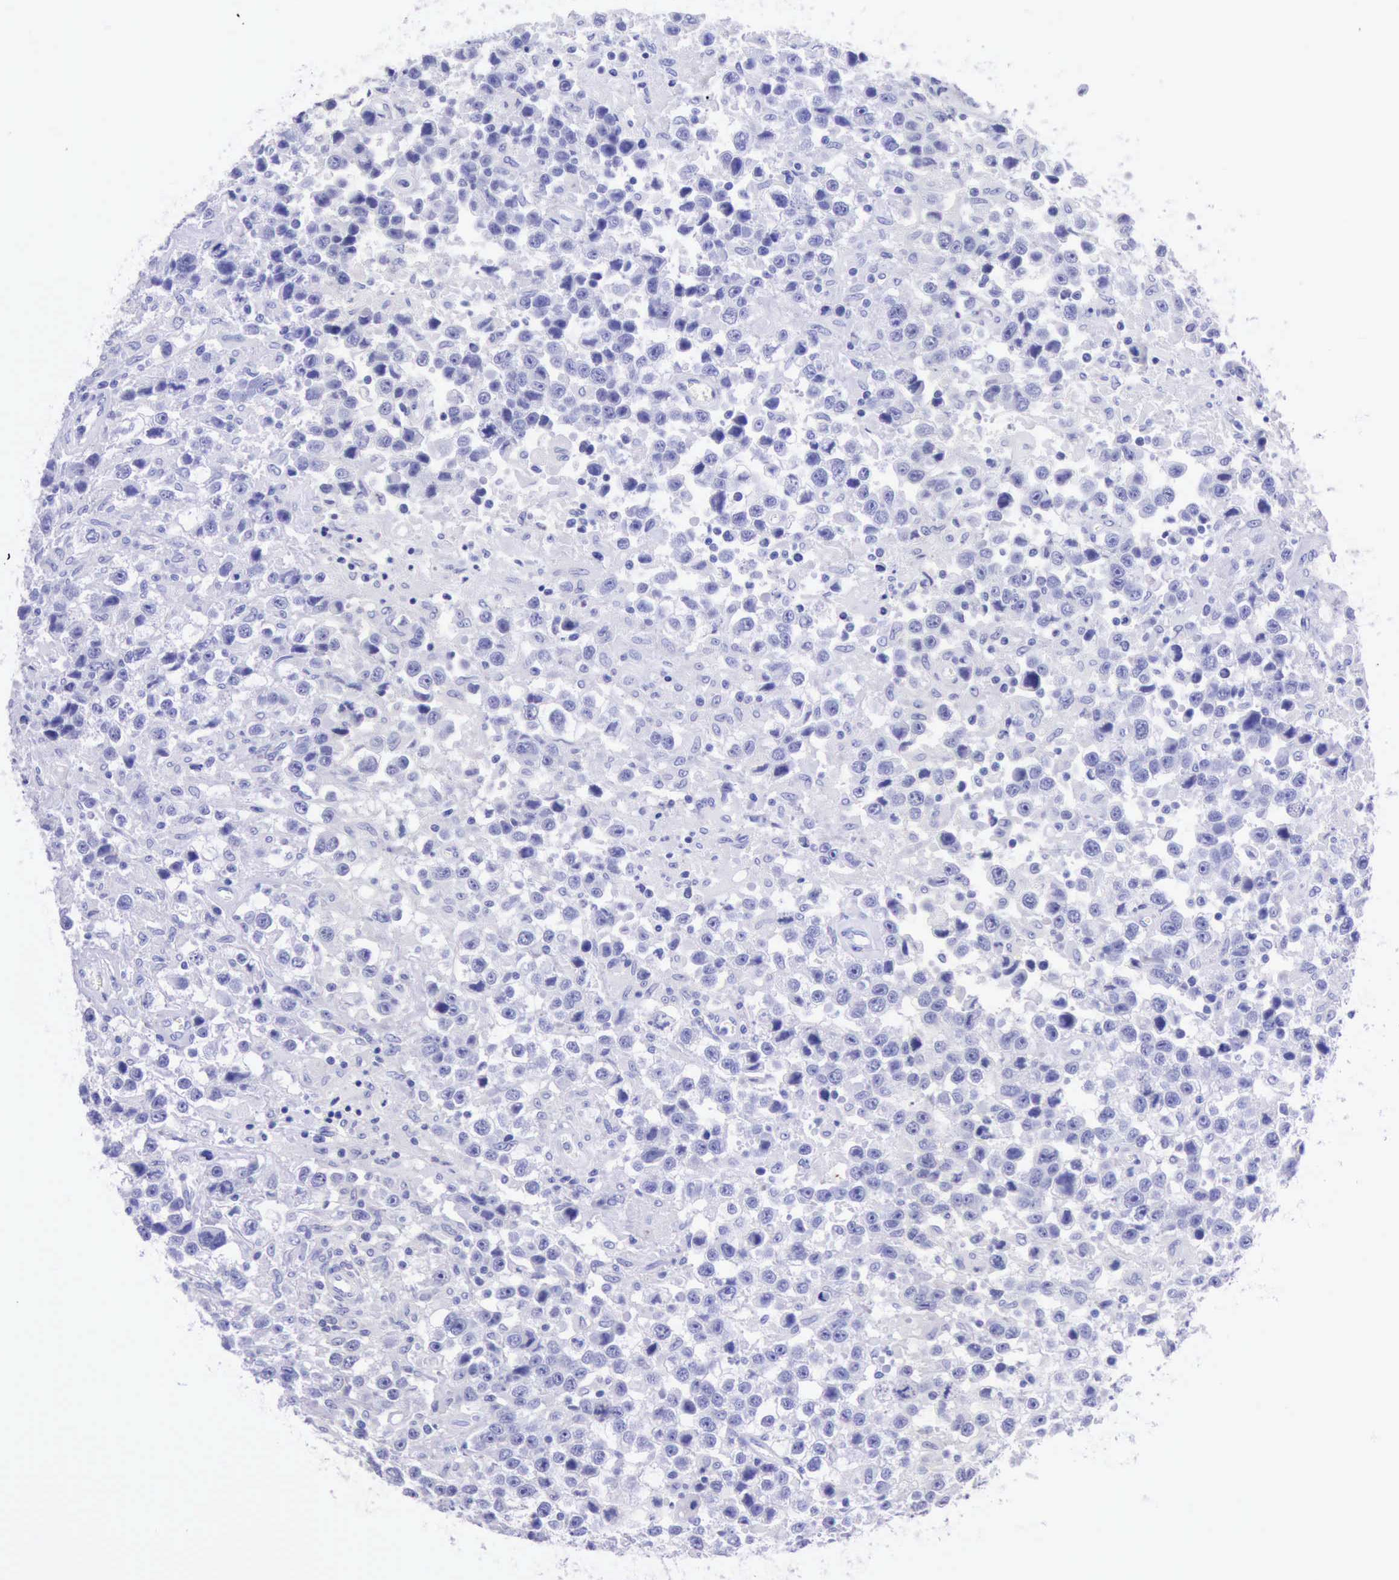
{"staining": {"intensity": "negative", "quantity": "none", "location": "none"}, "tissue": "testis cancer", "cell_type": "Tumor cells", "image_type": "cancer", "snomed": [{"axis": "morphology", "description": "Seminoma, NOS"}, {"axis": "topography", "description": "Testis"}], "caption": "Tumor cells are negative for brown protein staining in testis seminoma. (DAB (3,3'-diaminobenzidine) IHC visualized using brightfield microscopy, high magnification).", "gene": "KRT8", "patient": {"sex": "male", "age": 43}}